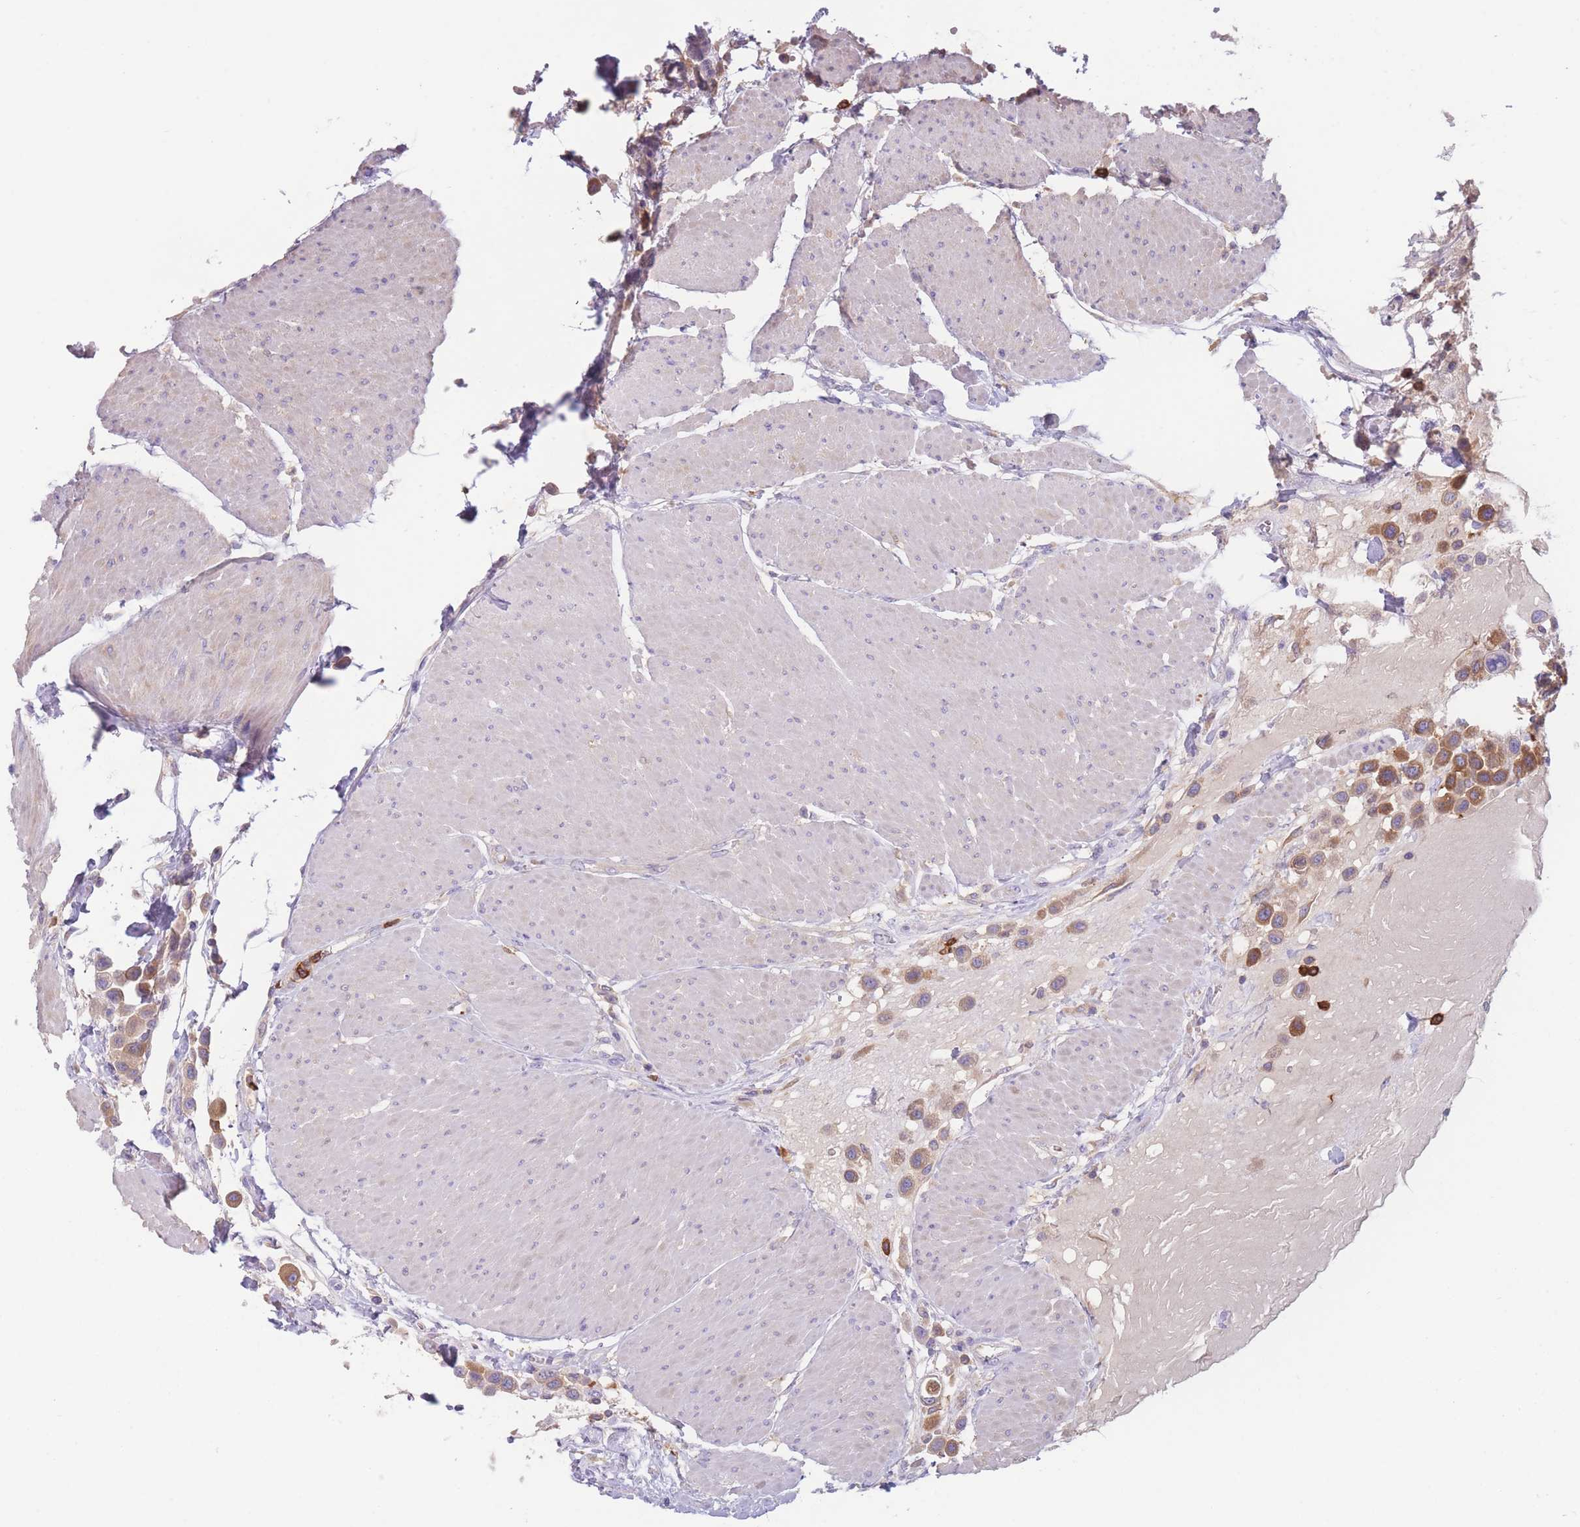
{"staining": {"intensity": "moderate", "quantity": ">75%", "location": "cytoplasmic/membranous"}, "tissue": "urothelial cancer", "cell_type": "Tumor cells", "image_type": "cancer", "snomed": [{"axis": "morphology", "description": "Urothelial carcinoma, High grade"}, {"axis": "topography", "description": "Urinary bladder"}], "caption": "Immunohistochemistry (IHC) staining of urothelial cancer, which reveals medium levels of moderate cytoplasmic/membranous expression in approximately >75% of tumor cells indicating moderate cytoplasmic/membranous protein positivity. The staining was performed using DAB (brown) for protein detection and nuclei were counterstained in hematoxylin (blue).", "gene": "ST3GAL4", "patient": {"sex": "male", "age": 50}}